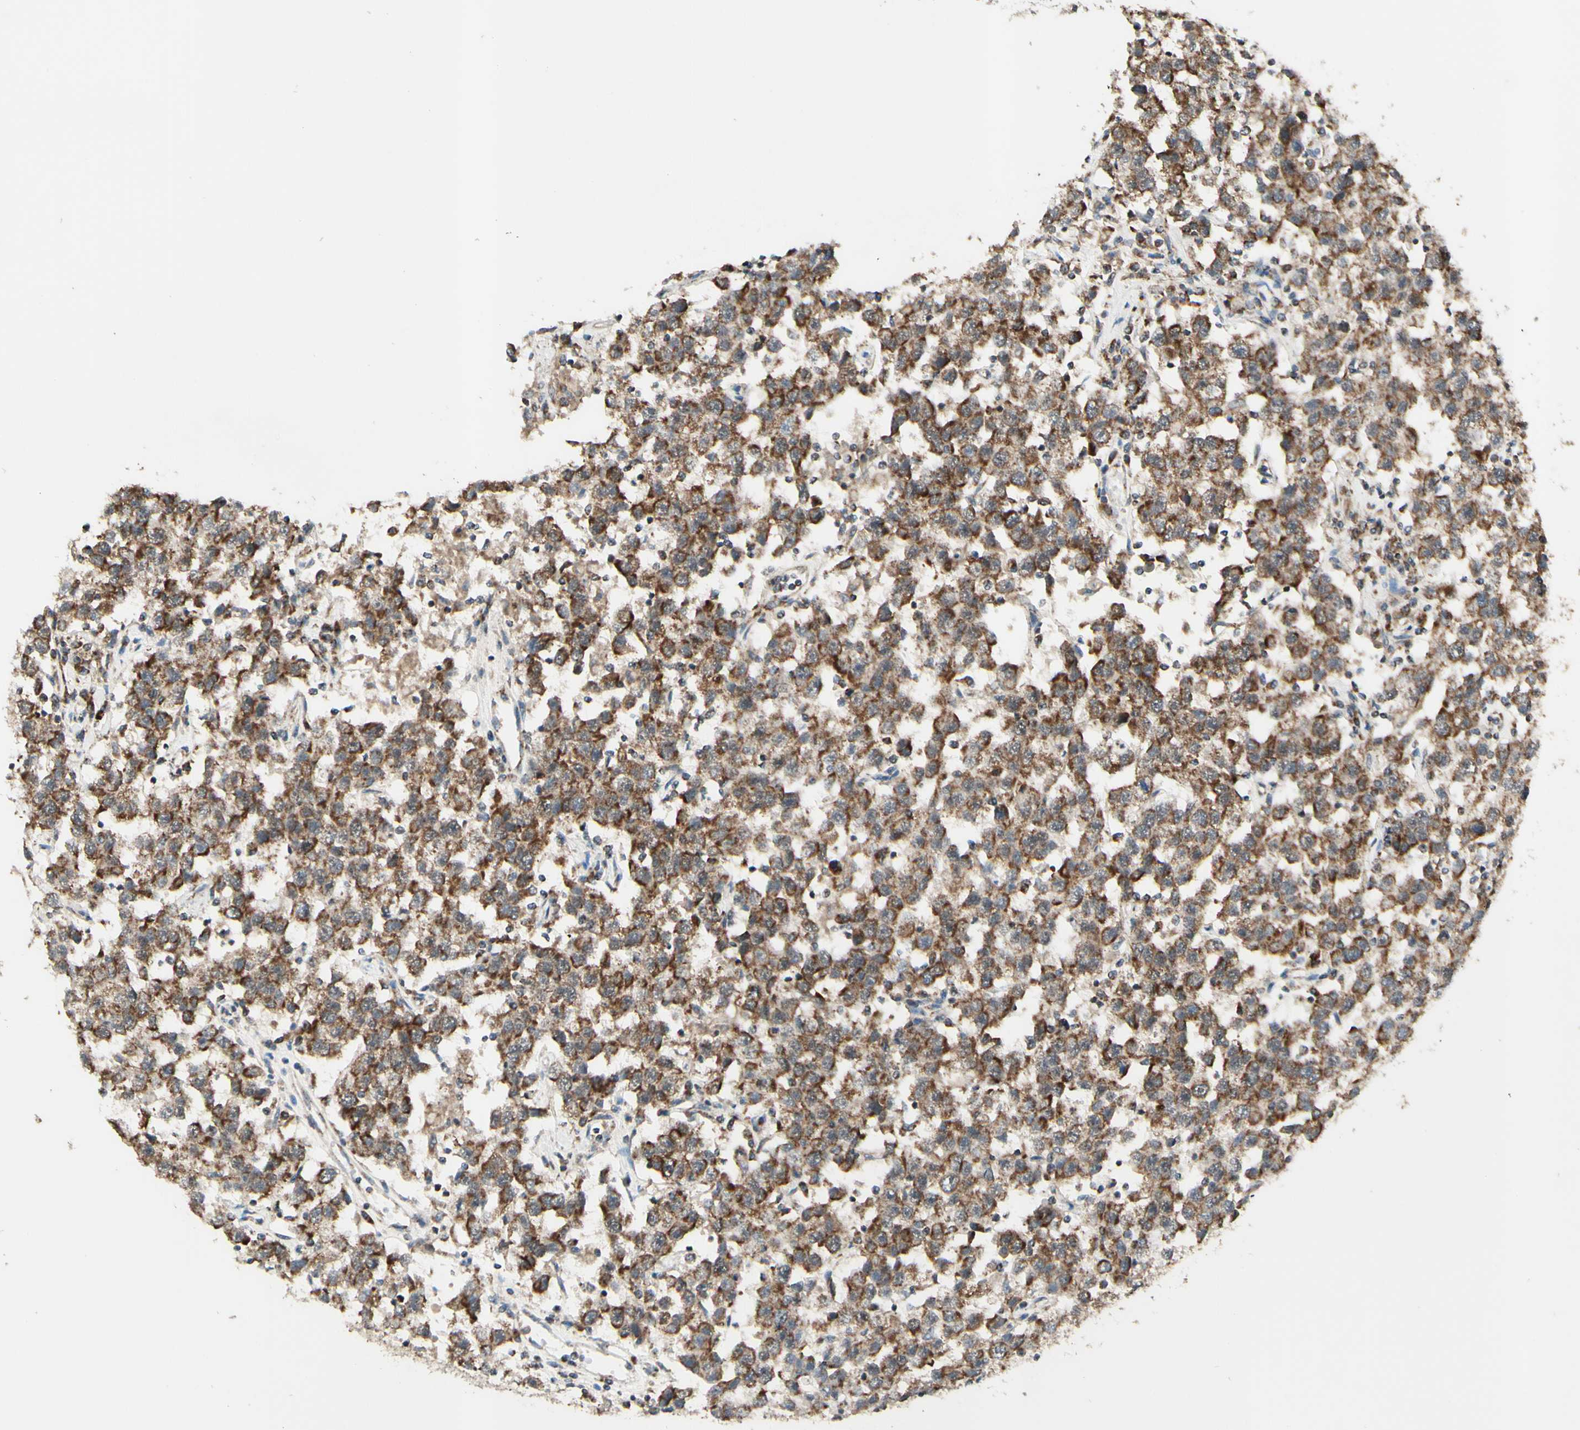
{"staining": {"intensity": "moderate", "quantity": ">75%", "location": "cytoplasmic/membranous"}, "tissue": "testis cancer", "cell_type": "Tumor cells", "image_type": "cancer", "snomed": [{"axis": "morphology", "description": "Seminoma, NOS"}, {"axis": "topography", "description": "Testis"}], "caption": "Immunohistochemical staining of human testis cancer demonstrates medium levels of moderate cytoplasmic/membranous expression in approximately >75% of tumor cells. (brown staining indicates protein expression, while blue staining denotes nuclei).", "gene": "DHRS3", "patient": {"sex": "male", "age": 41}}